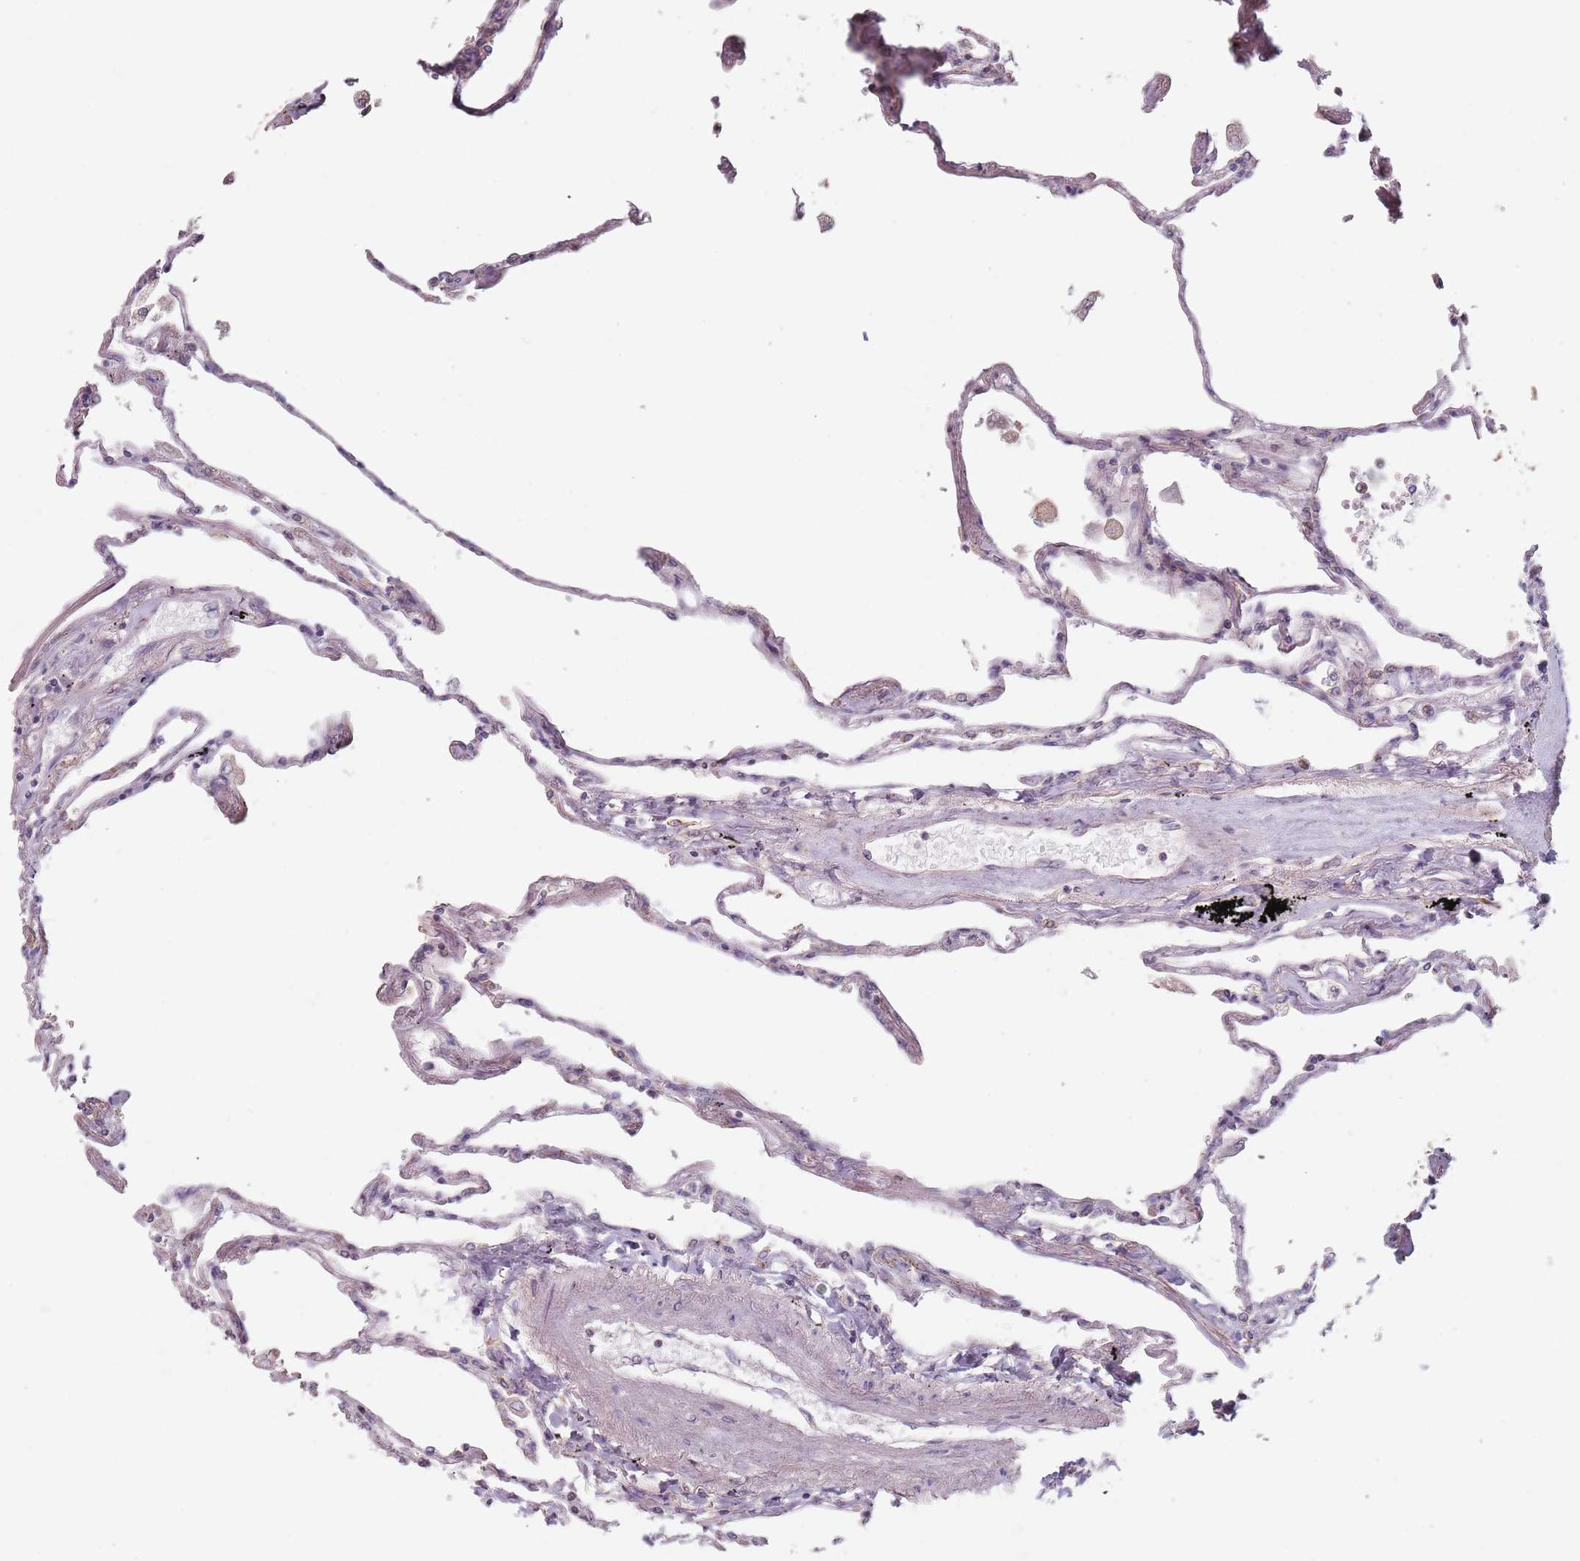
{"staining": {"intensity": "weak", "quantity": "<25%", "location": "cytoplasmic/membranous"}, "tissue": "lung", "cell_type": "Alveolar cells", "image_type": "normal", "snomed": [{"axis": "morphology", "description": "Normal tissue, NOS"}, {"axis": "topography", "description": "Lung"}], "caption": "Lung was stained to show a protein in brown. There is no significant expression in alveolar cells. (Immunohistochemistry (ihc), brightfield microscopy, high magnification).", "gene": "VPS52", "patient": {"sex": "female", "age": 67}}